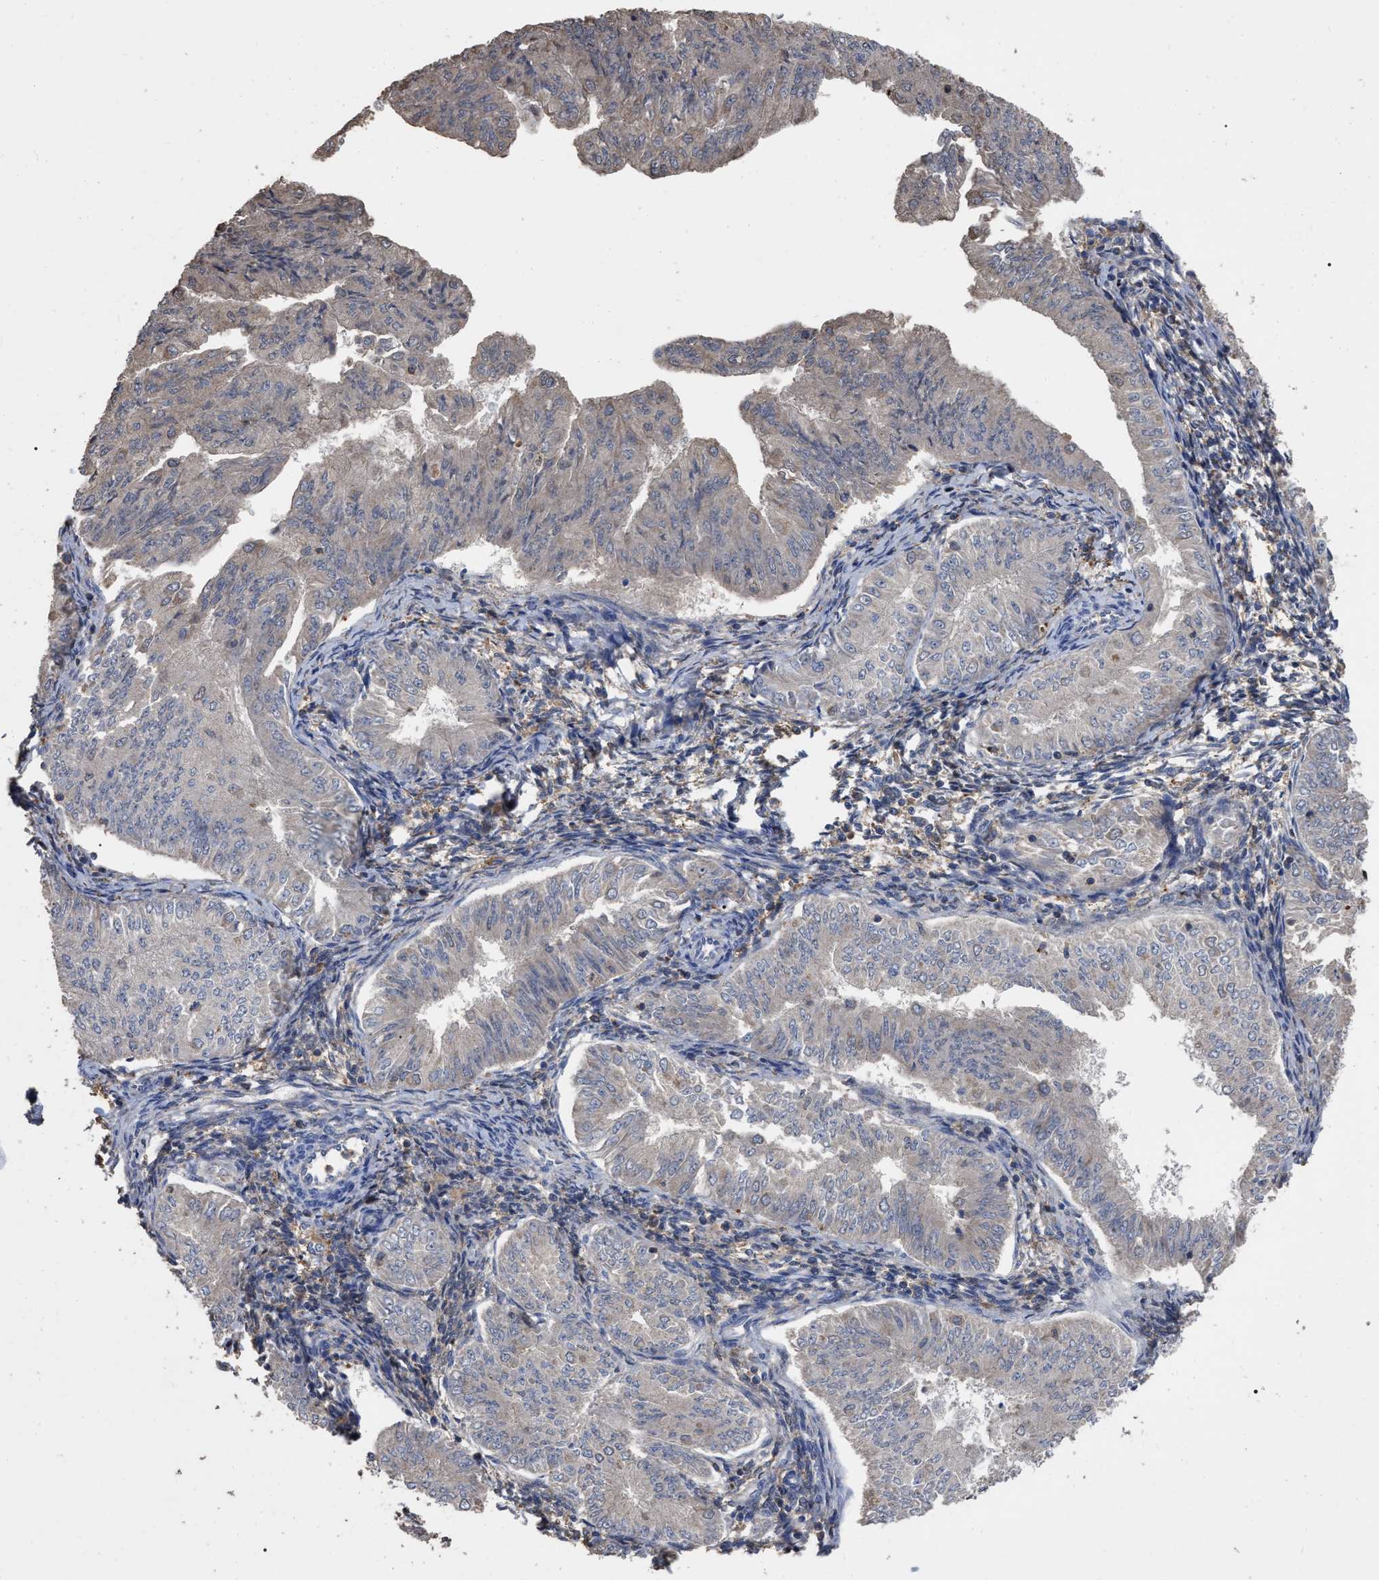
{"staining": {"intensity": "negative", "quantity": "none", "location": "none"}, "tissue": "endometrial cancer", "cell_type": "Tumor cells", "image_type": "cancer", "snomed": [{"axis": "morphology", "description": "Normal tissue, NOS"}, {"axis": "morphology", "description": "Adenocarcinoma, NOS"}, {"axis": "topography", "description": "Endometrium"}], "caption": "A high-resolution micrograph shows immunohistochemistry (IHC) staining of endometrial cancer (adenocarcinoma), which reveals no significant positivity in tumor cells.", "gene": "GPR179", "patient": {"sex": "female", "age": 53}}